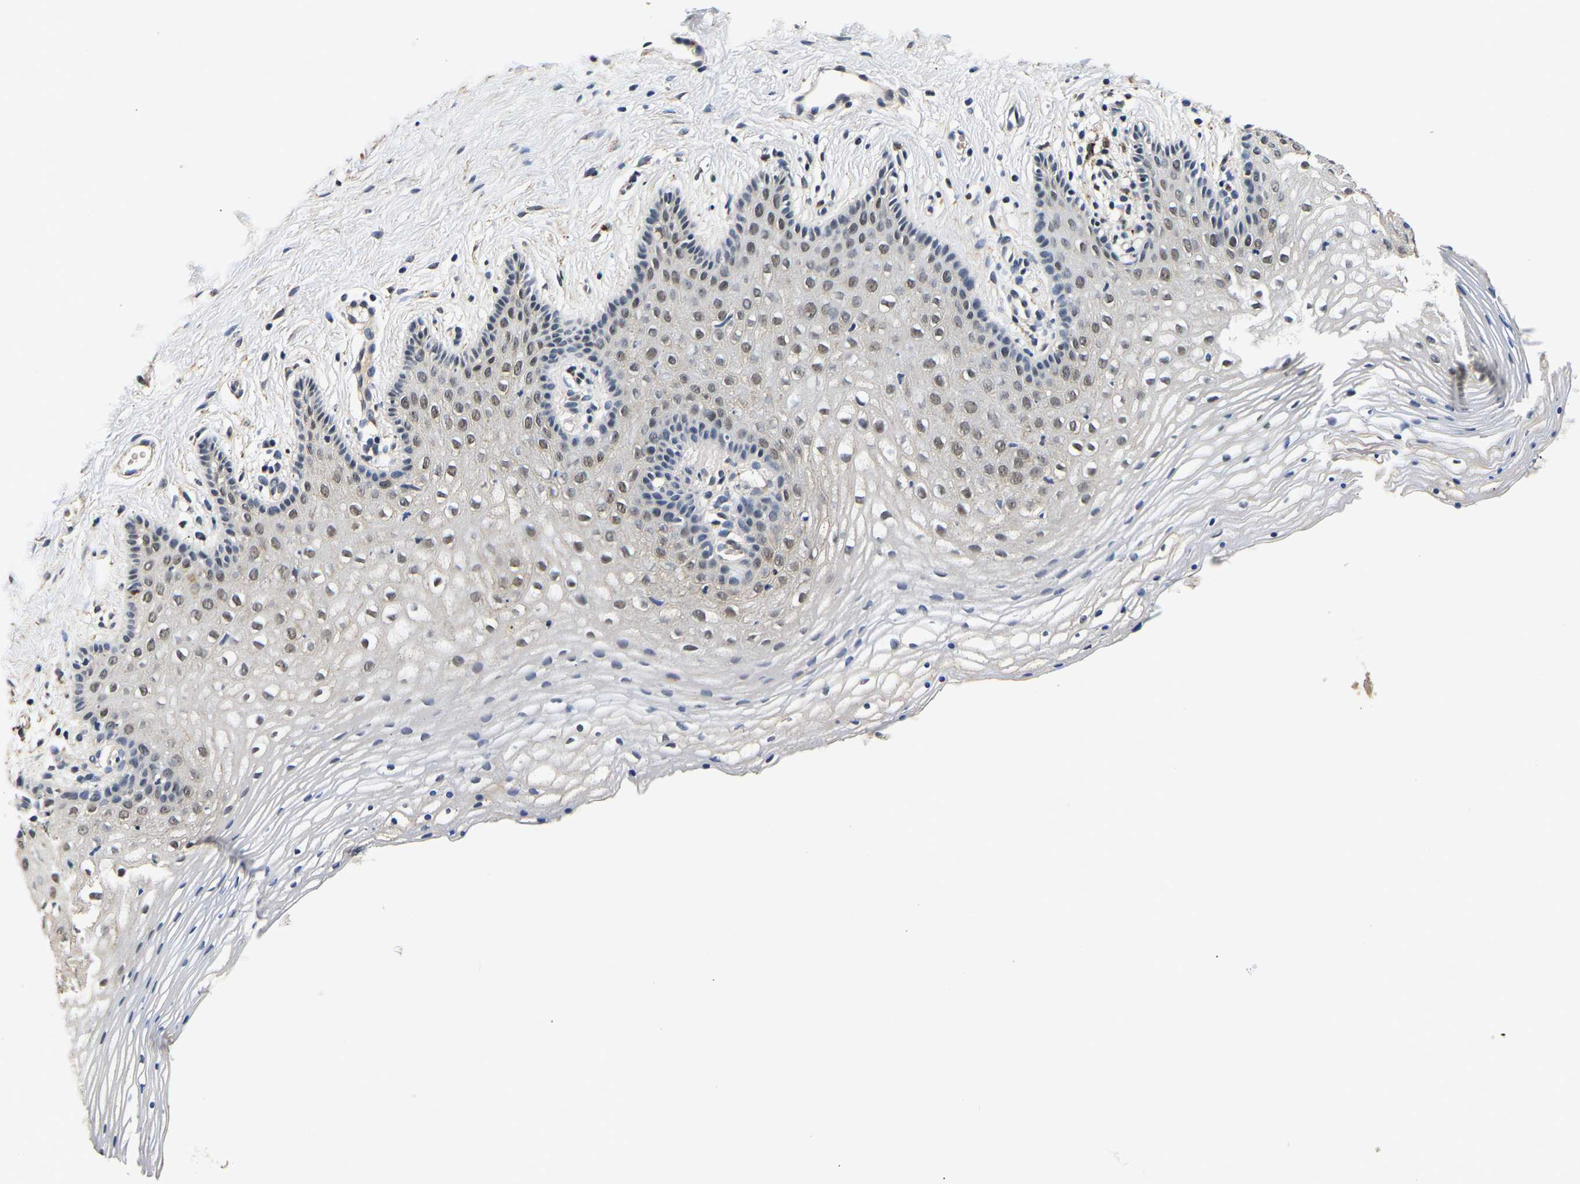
{"staining": {"intensity": "weak", "quantity": "<25%", "location": "nuclear"}, "tissue": "vagina", "cell_type": "Squamous epithelial cells", "image_type": "normal", "snomed": [{"axis": "morphology", "description": "Normal tissue, NOS"}, {"axis": "topography", "description": "Vagina"}], "caption": "High power microscopy image of an immunohistochemistry micrograph of normal vagina, revealing no significant staining in squamous epithelial cells.", "gene": "SMU1", "patient": {"sex": "female", "age": 32}}